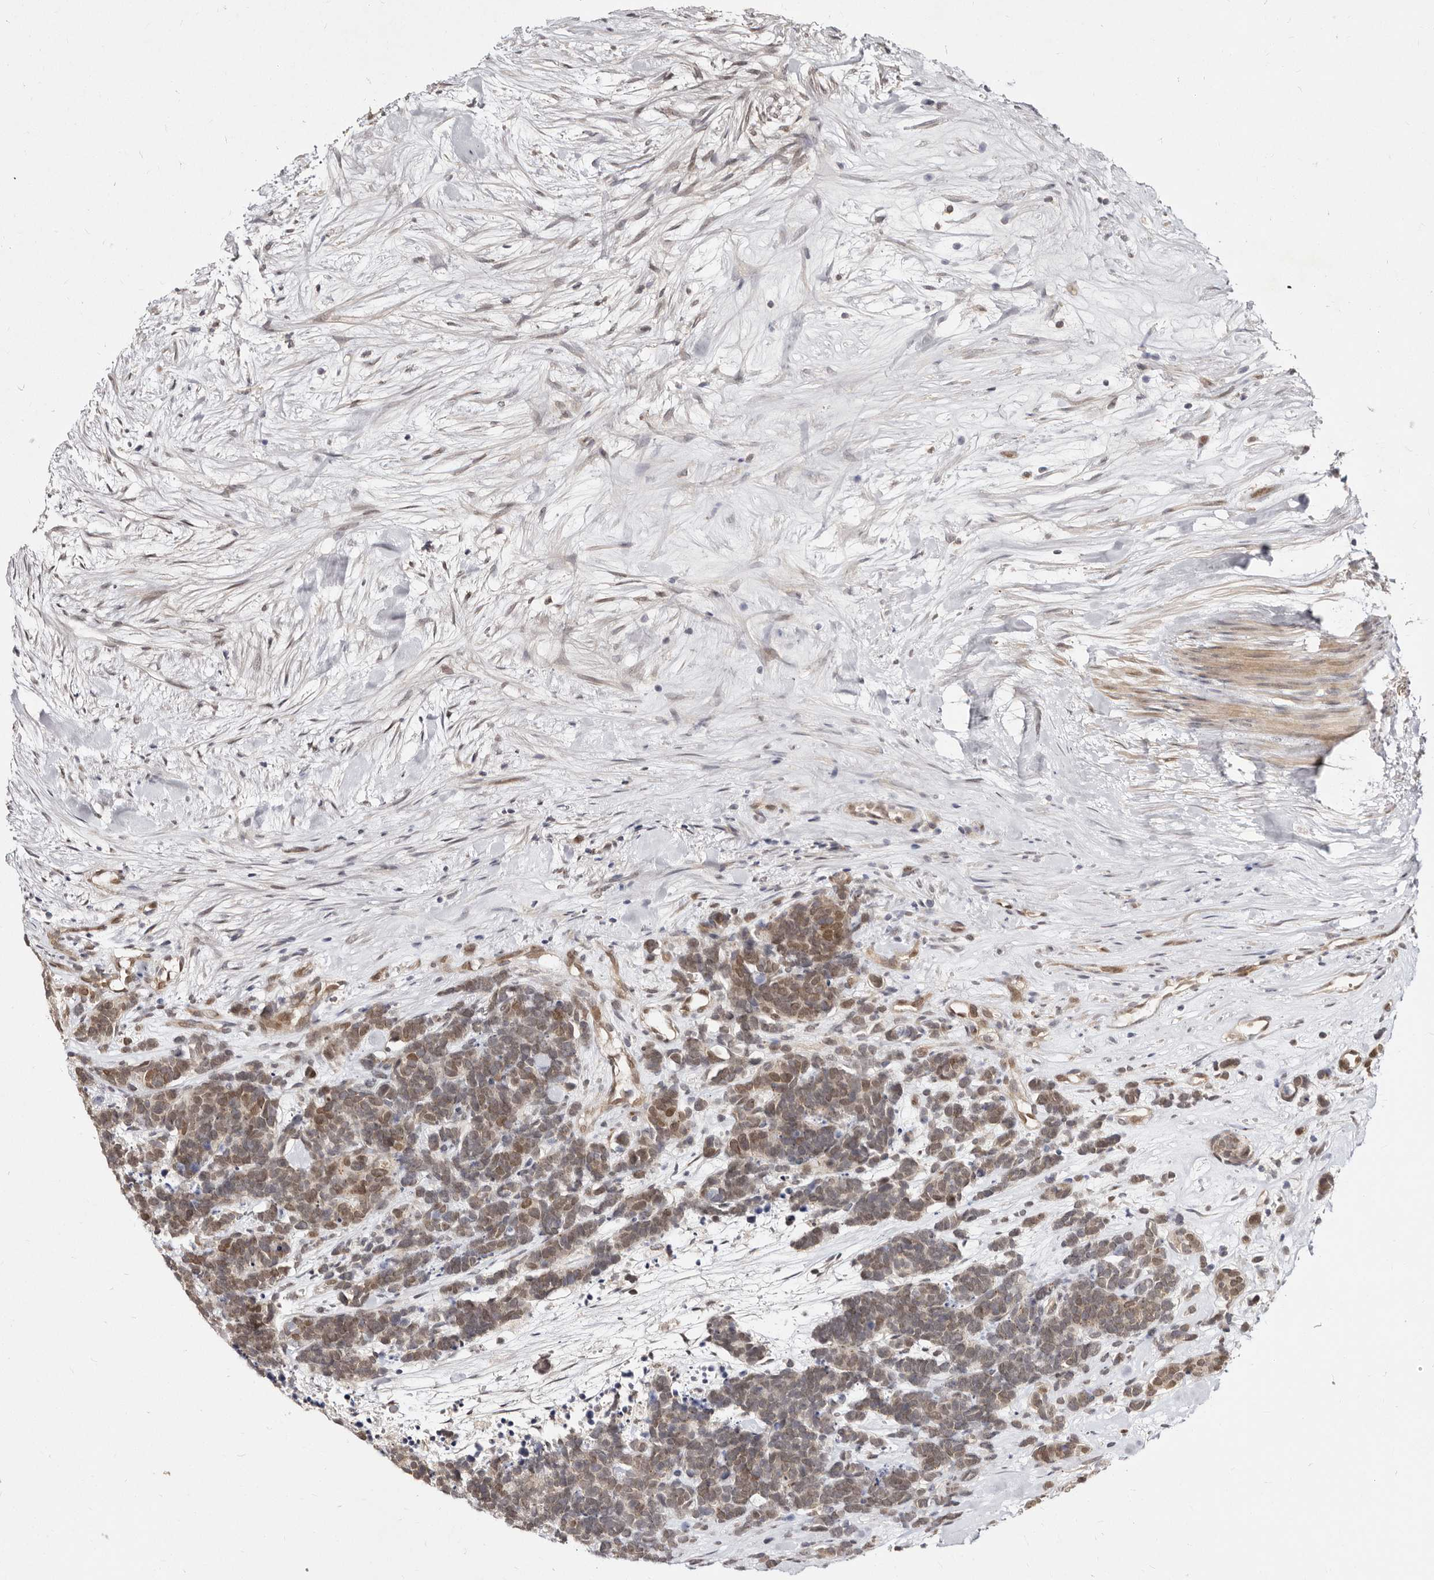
{"staining": {"intensity": "moderate", "quantity": ">75%", "location": "nuclear"}, "tissue": "carcinoid", "cell_type": "Tumor cells", "image_type": "cancer", "snomed": [{"axis": "morphology", "description": "Carcinoma, NOS"}, {"axis": "morphology", "description": "Carcinoid, malignant, NOS"}, {"axis": "topography", "description": "Urinary bladder"}], "caption": "Malignant carcinoid stained with a brown dye reveals moderate nuclear positive staining in approximately >75% of tumor cells.", "gene": "LCORL", "patient": {"sex": "male", "age": 57}}